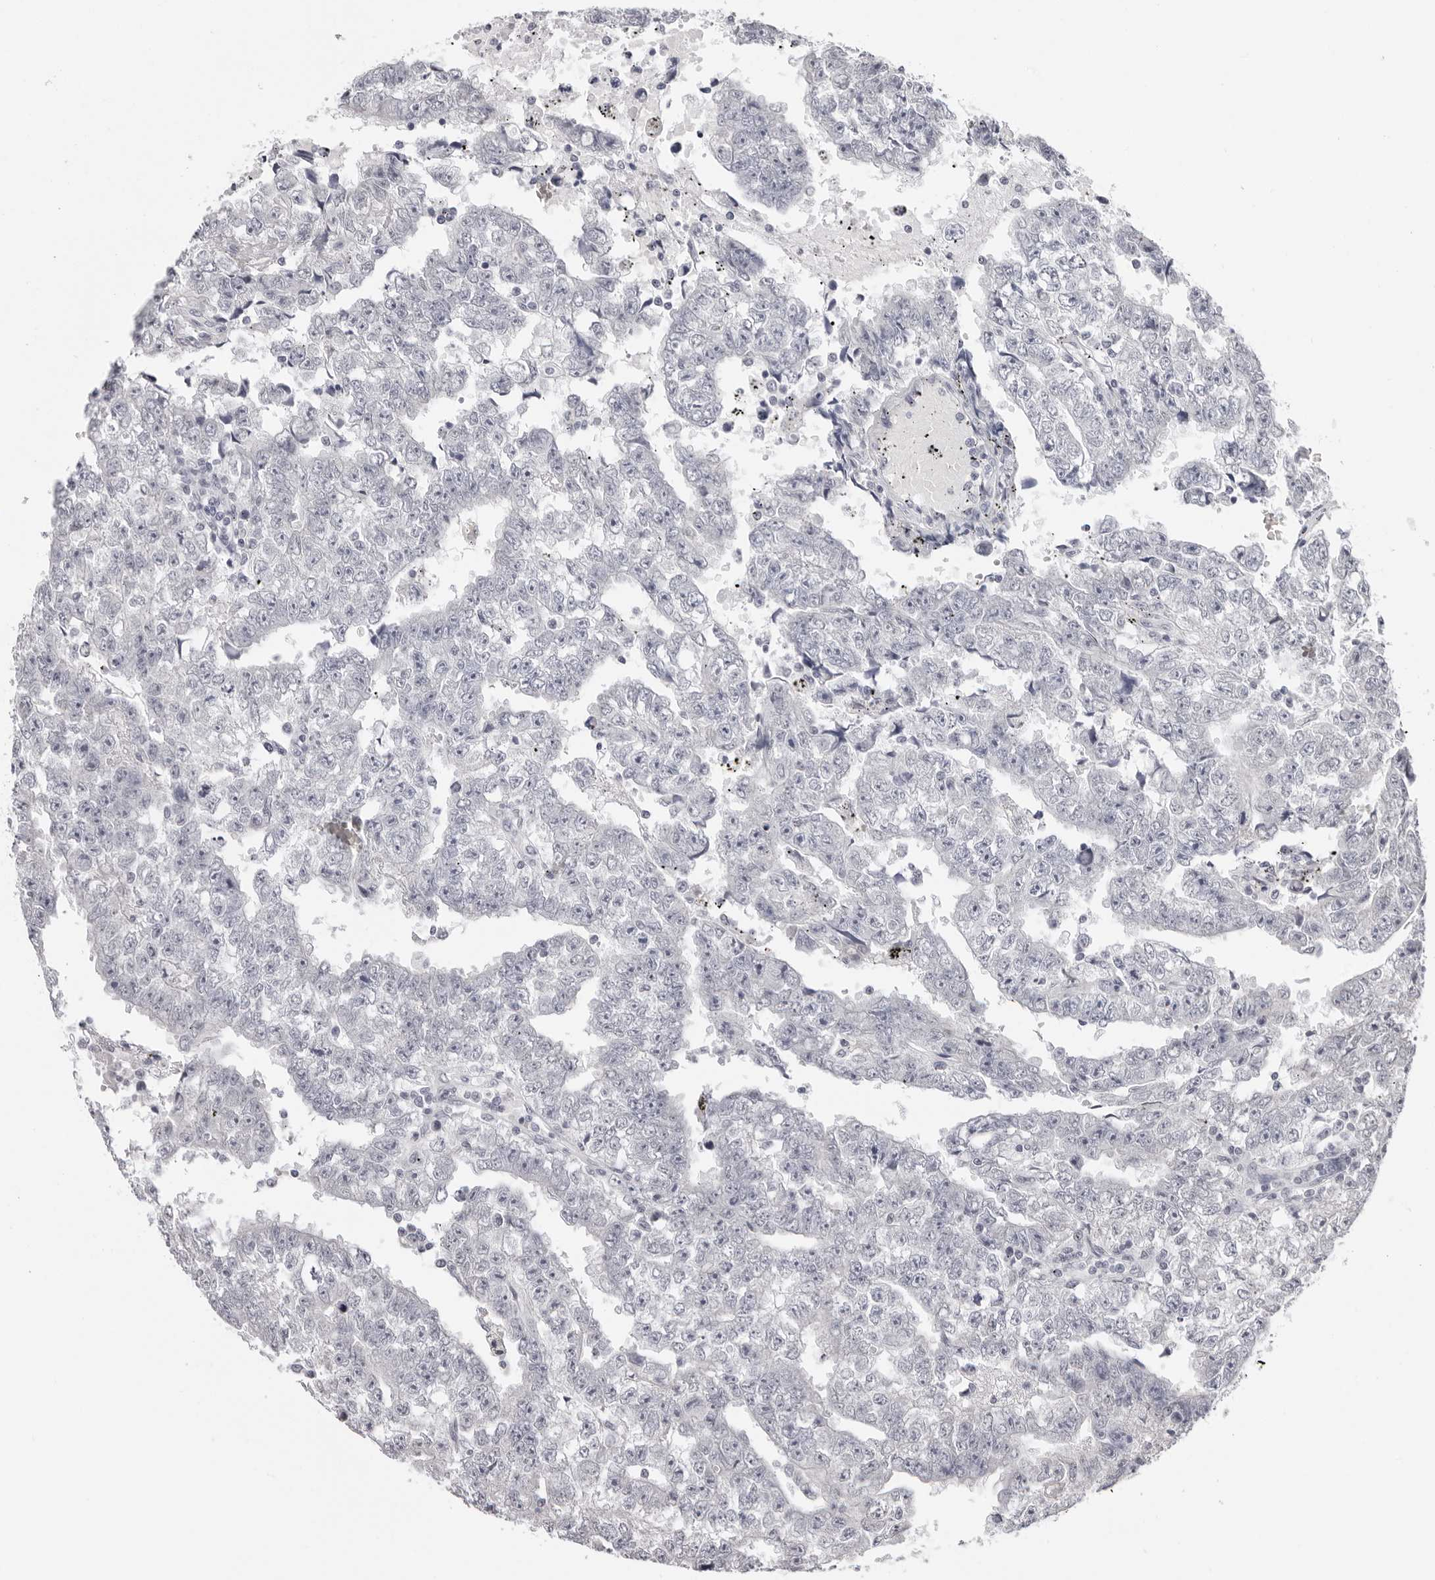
{"staining": {"intensity": "negative", "quantity": "none", "location": "none"}, "tissue": "testis cancer", "cell_type": "Tumor cells", "image_type": "cancer", "snomed": [{"axis": "morphology", "description": "Carcinoma, Embryonal, NOS"}, {"axis": "topography", "description": "Testis"}], "caption": "There is no significant expression in tumor cells of embryonal carcinoma (testis). (Immunohistochemistry (ihc), brightfield microscopy, high magnification).", "gene": "PRUNE1", "patient": {"sex": "male", "age": 25}}